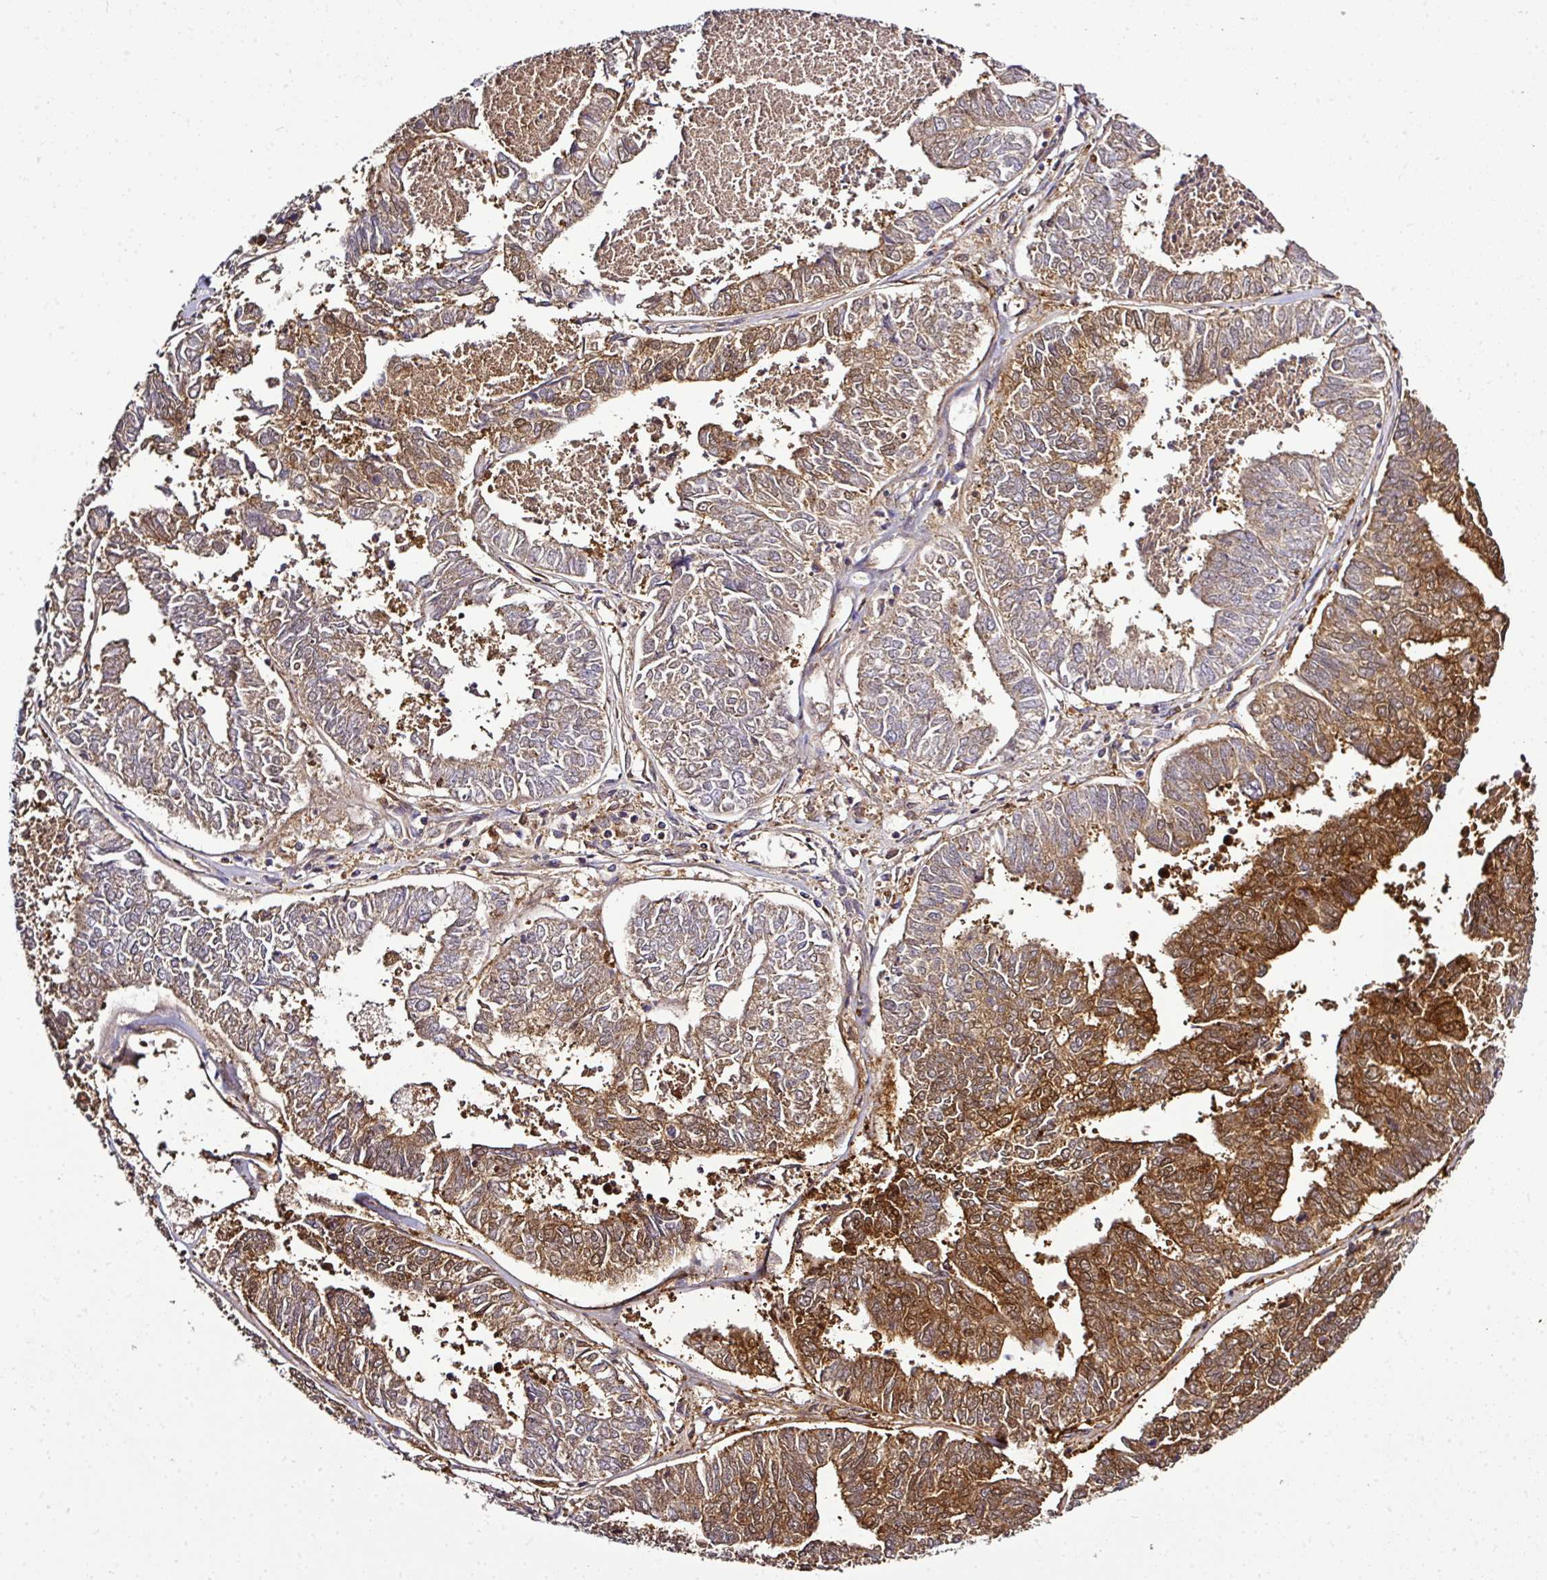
{"staining": {"intensity": "moderate", "quantity": "25%-75%", "location": "cytoplasmic/membranous"}, "tissue": "endometrial cancer", "cell_type": "Tumor cells", "image_type": "cancer", "snomed": [{"axis": "morphology", "description": "Adenocarcinoma, NOS"}, {"axis": "topography", "description": "Endometrium"}], "caption": "Protein staining shows moderate cytoplasmic/membranous positivity in approximately 25%-75% of tumor cells in endometrial adenocarcinoma.", "gene": "TMEM107", "patient": {"sex": "female", "age": 73}}